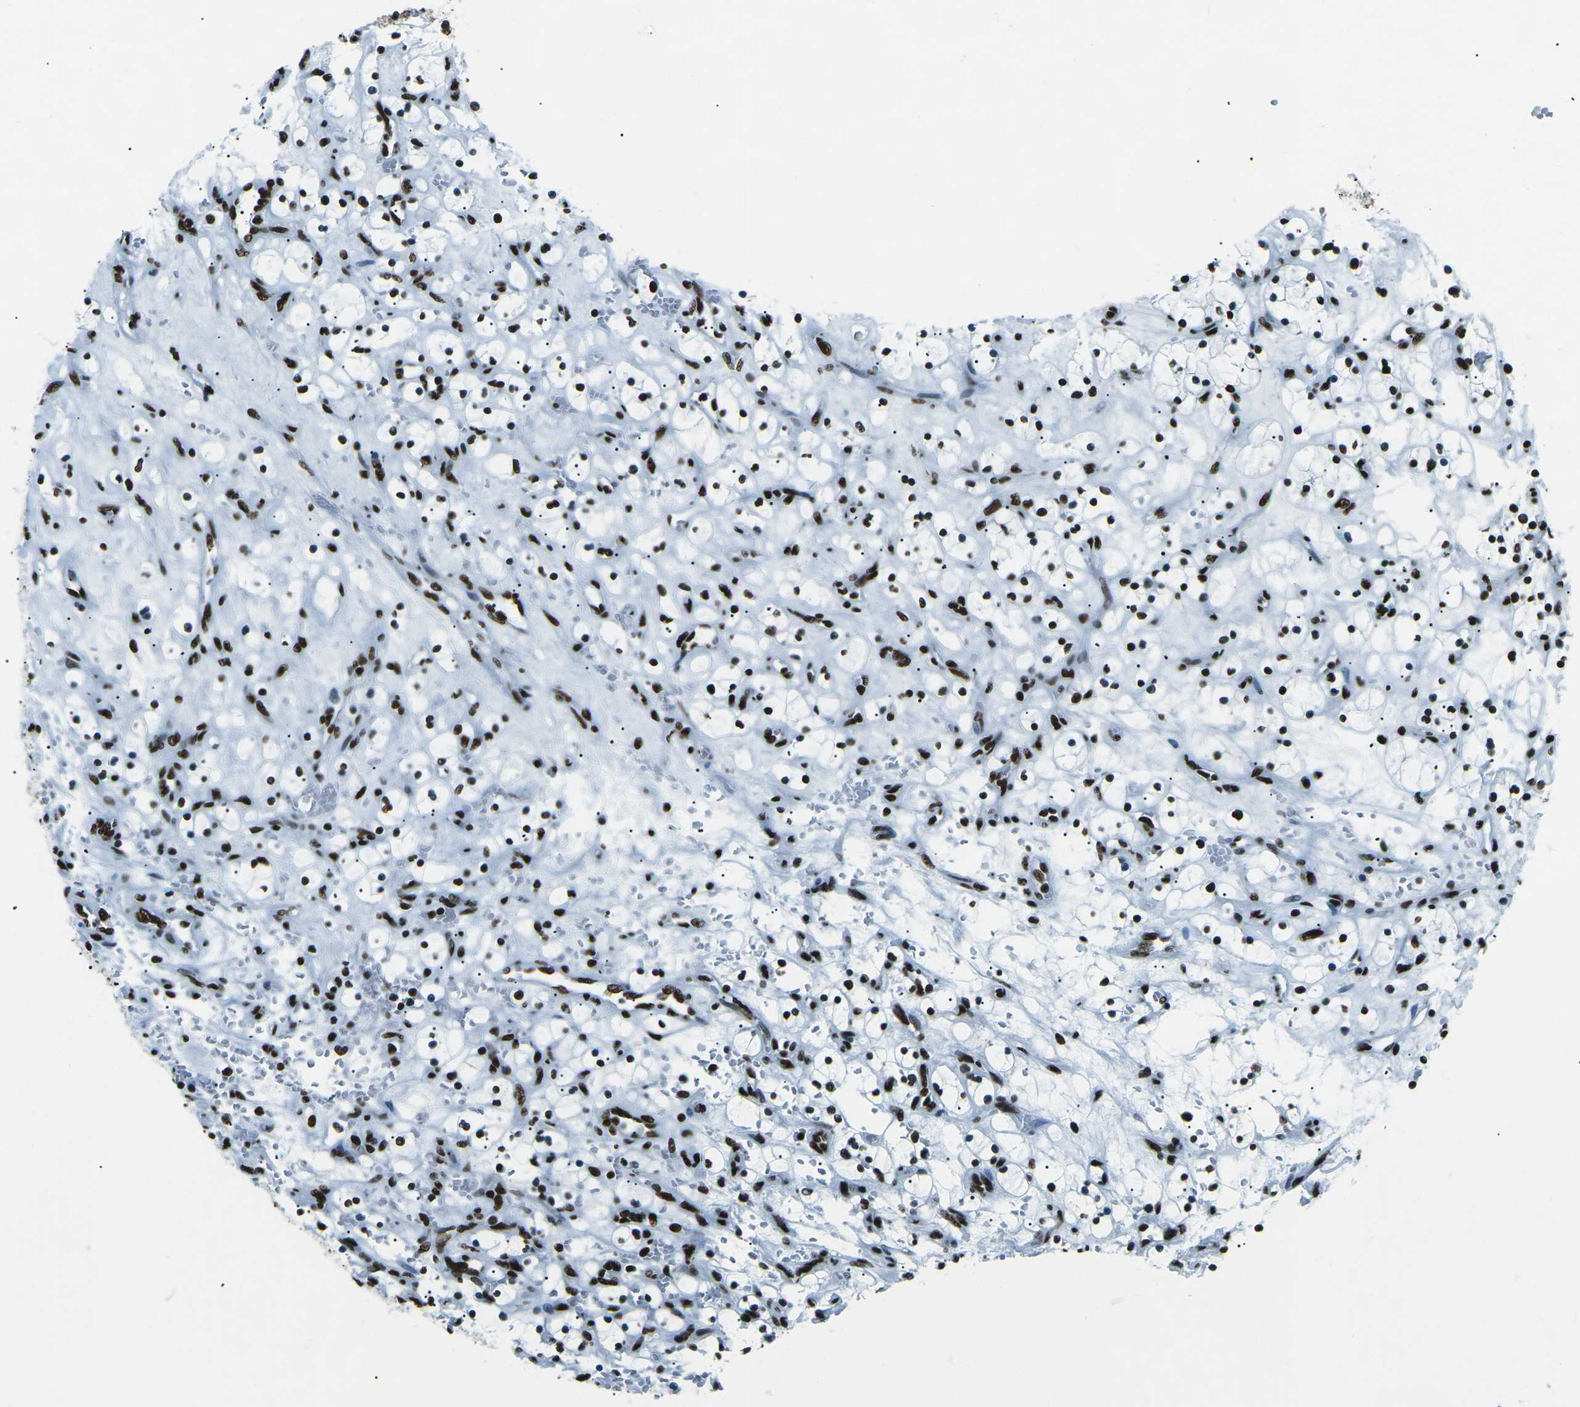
{"staining": {"intensity": "strong", "quantity": ">75%", "location": "nuclear"}, "tissue": "renal cancer", "cell_type": "Tumor cells", "image_type": "cancer", "snomed": [{"axis": "morphology", "description": "Adenocarcinoma, NOS"}, {"axis": "topography", "description": "Kidney"}], "caption": "Renal cancer was stained to show a protein in brown. There is high levels of strong nuclear positivity in about >75% of tumor cells.", "gene": "HNRNPL", "patient": {"sex": "female", "age": 69}}